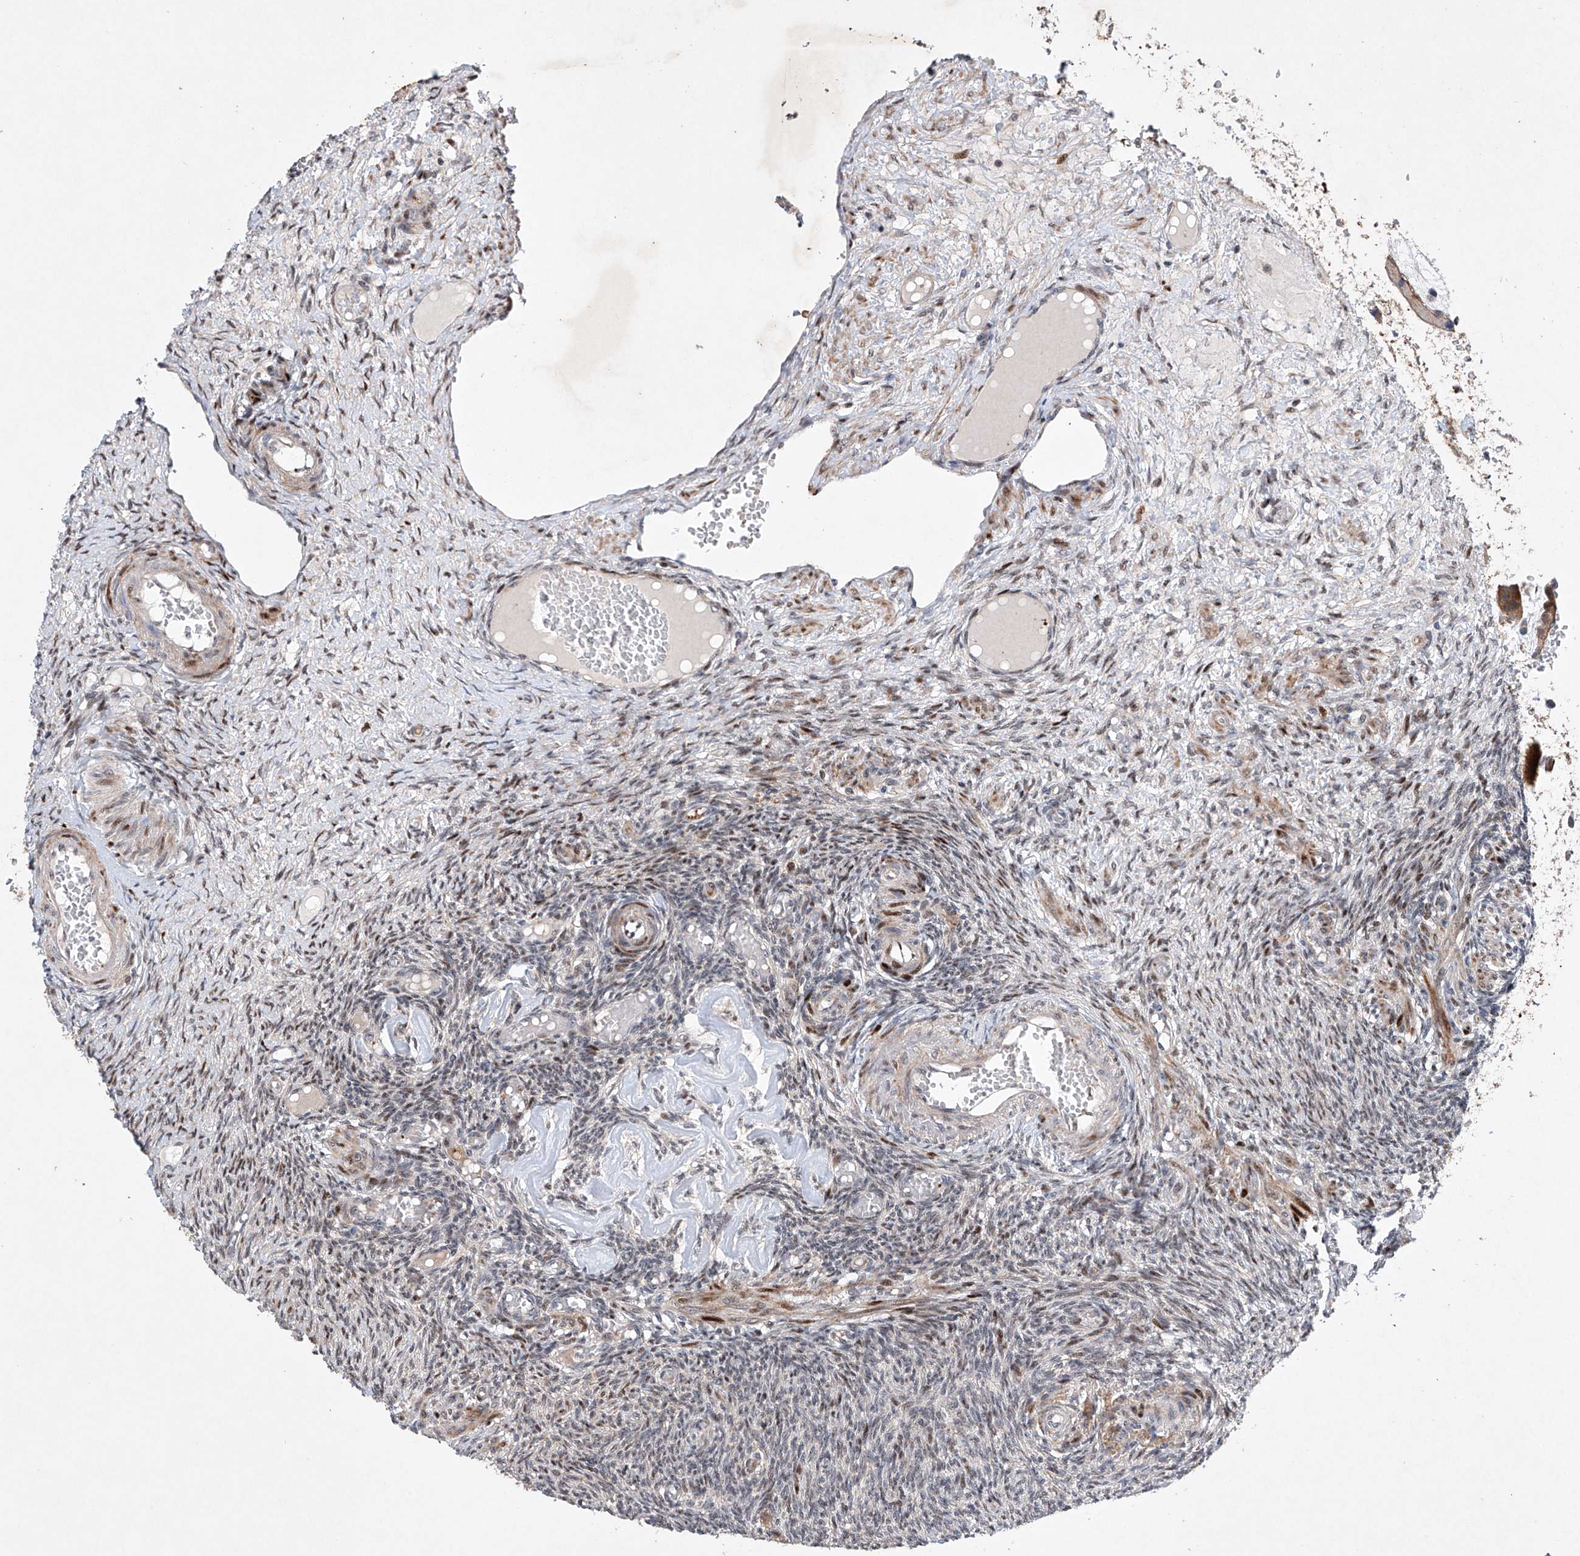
{"staining": {"intensity": "moderate", "quantity": "25%-75%", "location": "nuclear"}, "tissue": "ovary", "cell_type": "Ovarian stroma cells", "image_type": "normal", "snomed": [{"axis": "morphology", "description": "Normal tissue, NOS"}, {"axis": "topography", "description": "Ovary"}], "caption": "Brown immunohistochemical staining in normal human ovary shows moderate nuclear expression in approximately 25%-75% of ovarian stroma cells.", "gene": "AFG1L", "patient": {"sex": "female", "age": 27}}